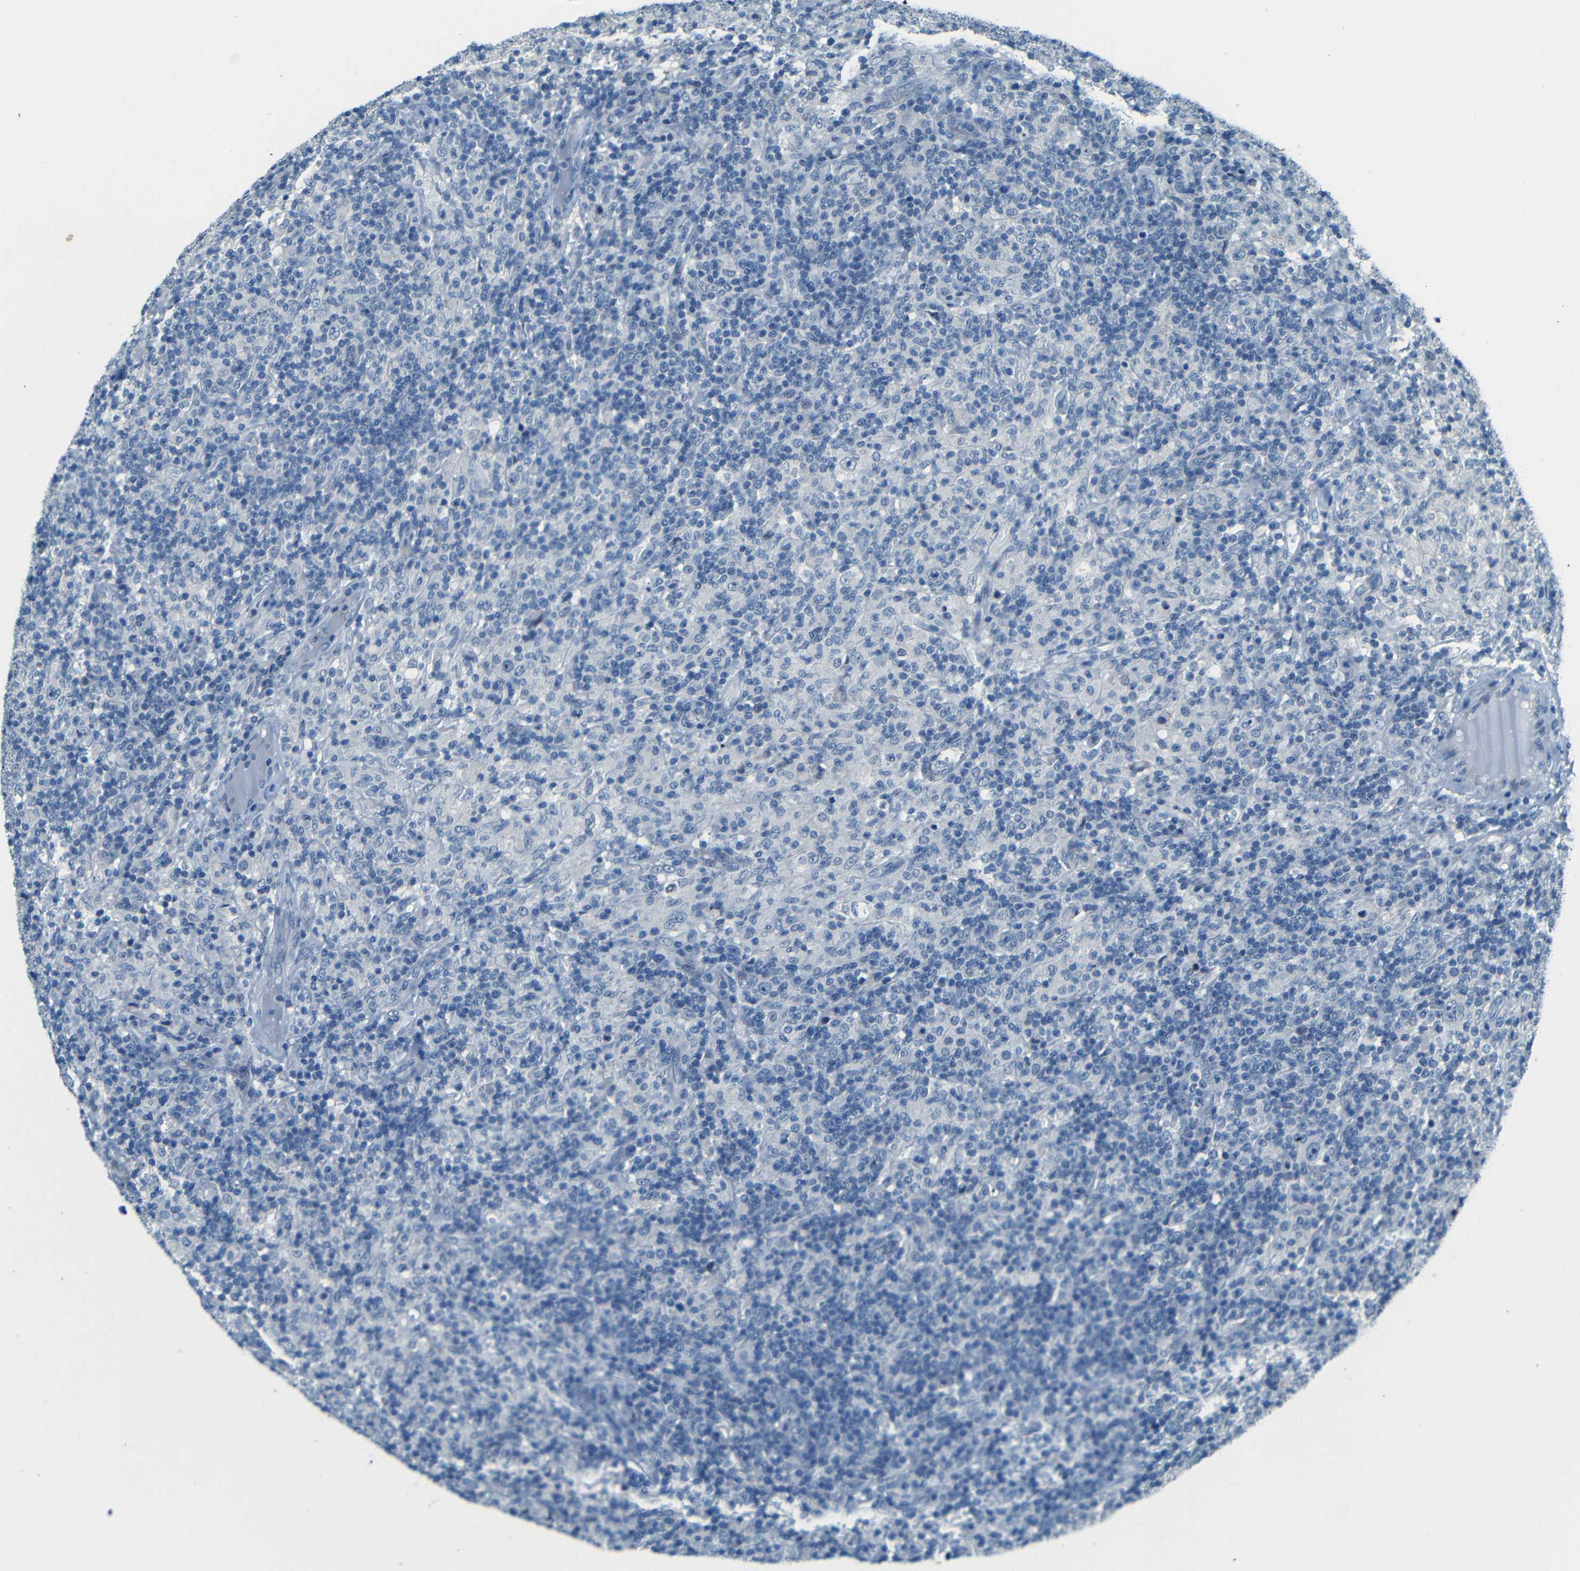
{"staining": {"intensity": "negative", "quantity": "none", "location": "none"}, "tissue": "lymphoma", "cell_type": "Tumor cells", "image_type": "cancer", "snomed": [{"axis": "morphology", "description": "Hodgkin's disease, NOS"}, {"axis": "topography", "description": "Lymph node"}], "caption": "A micrograph of human Hodgkin's disease is negative for staining in tumor cells.", "gene": "ZMAT1", "patient": {"sex": "male", "age": 70}}